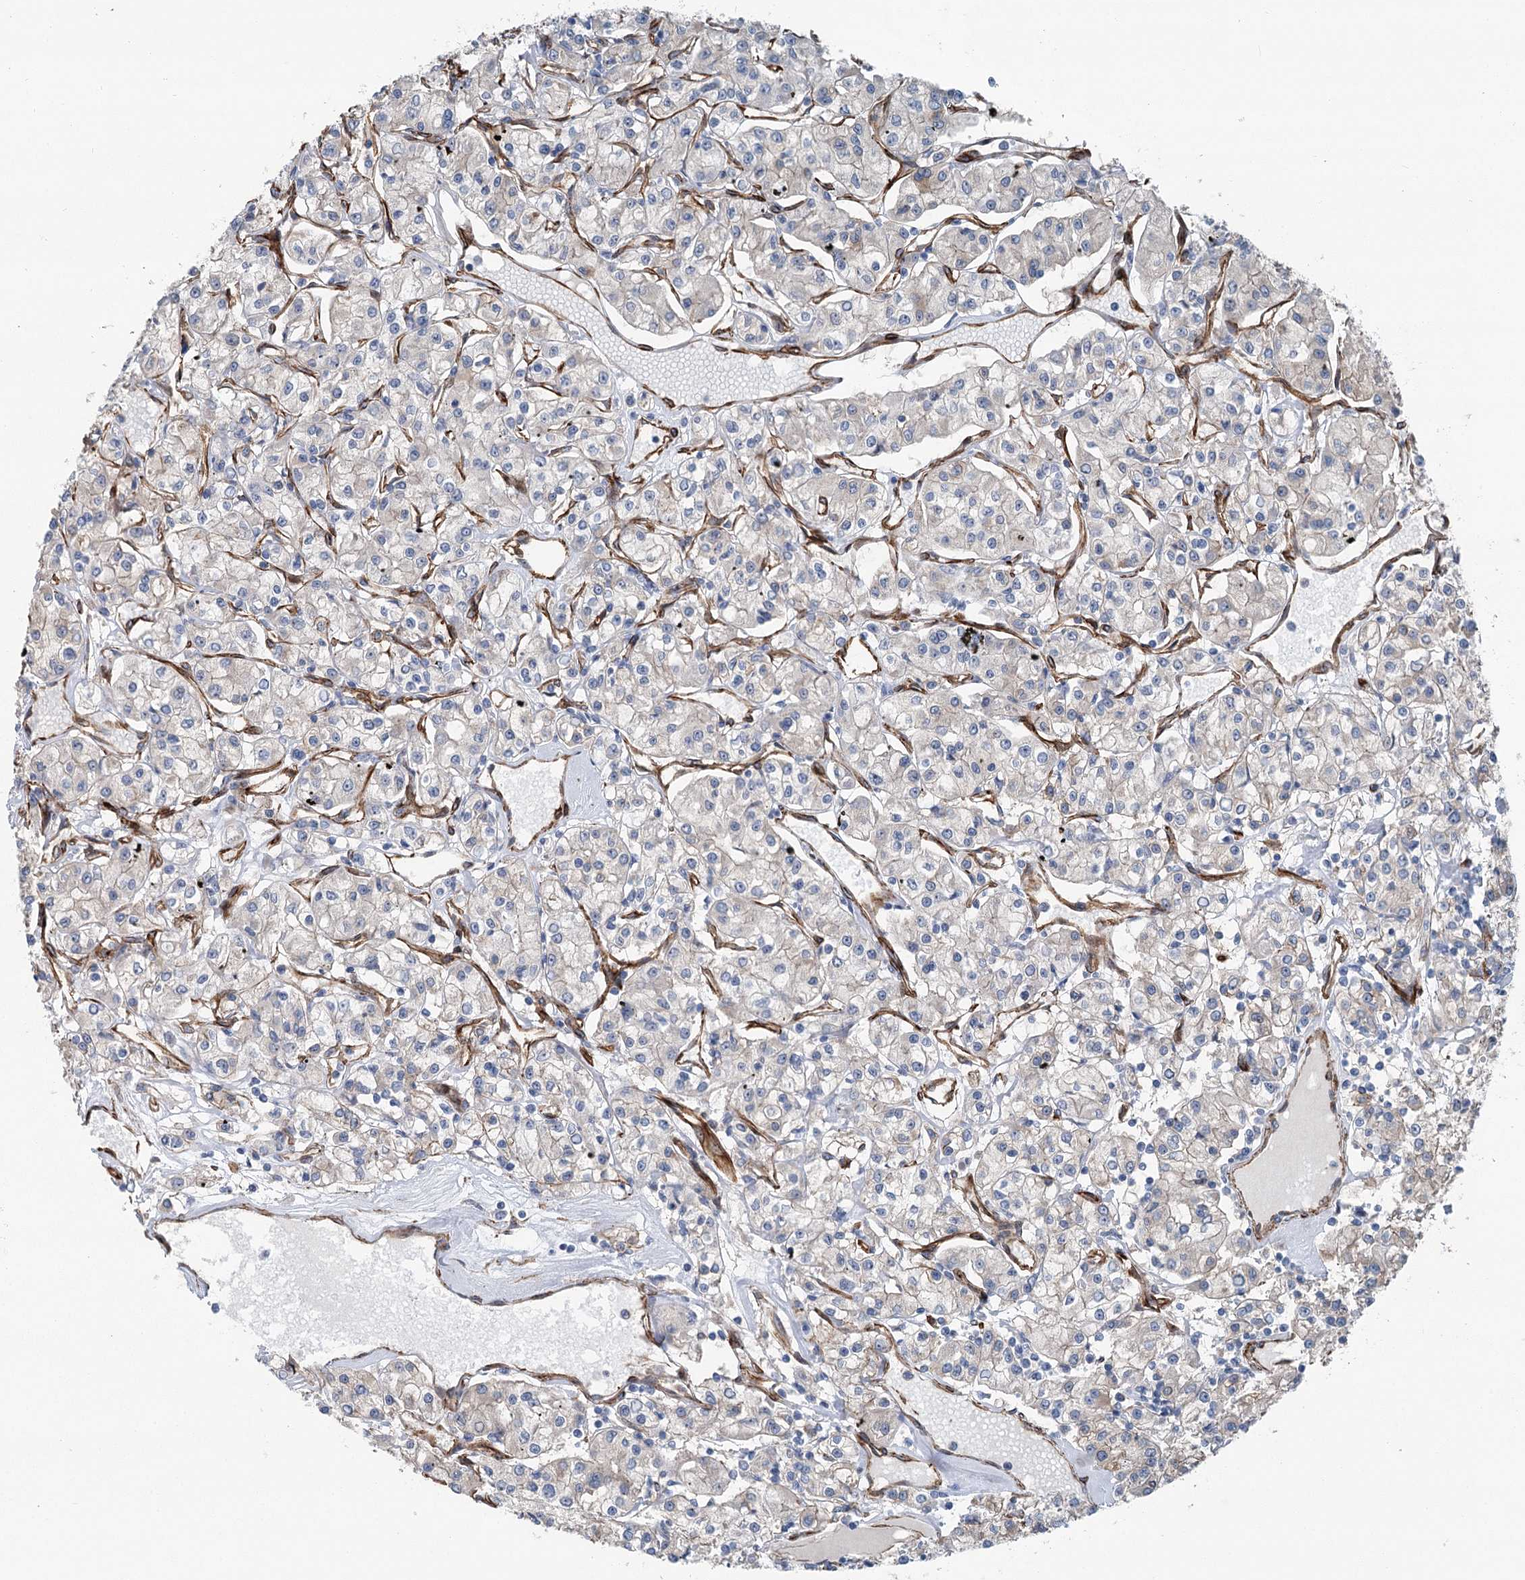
{"staining": {"intensity": "negative", "quantity": "none", "location": "none"}, "tissue": "renal cancer", "cell_type": "Tumor cells", "image_type": "cancer", "snomed": [{"axis": "morphology", "description": "Adenocarcinoma, NOS"}, {"axis": "topography", "description": "Kidney"}], "caption": "Immunohistochemical staining of renal adenocarcinoma displays no significant staining in tumor cells. (Stains: DAB (3,3'-diaminobenzidine) immunohistochemistry with hematoxylin counter stain, Microscopy: brightfield microscopy at high magnification).", "gene": "IQSEC1", "patient": {"sex": "female", "age": 59}}